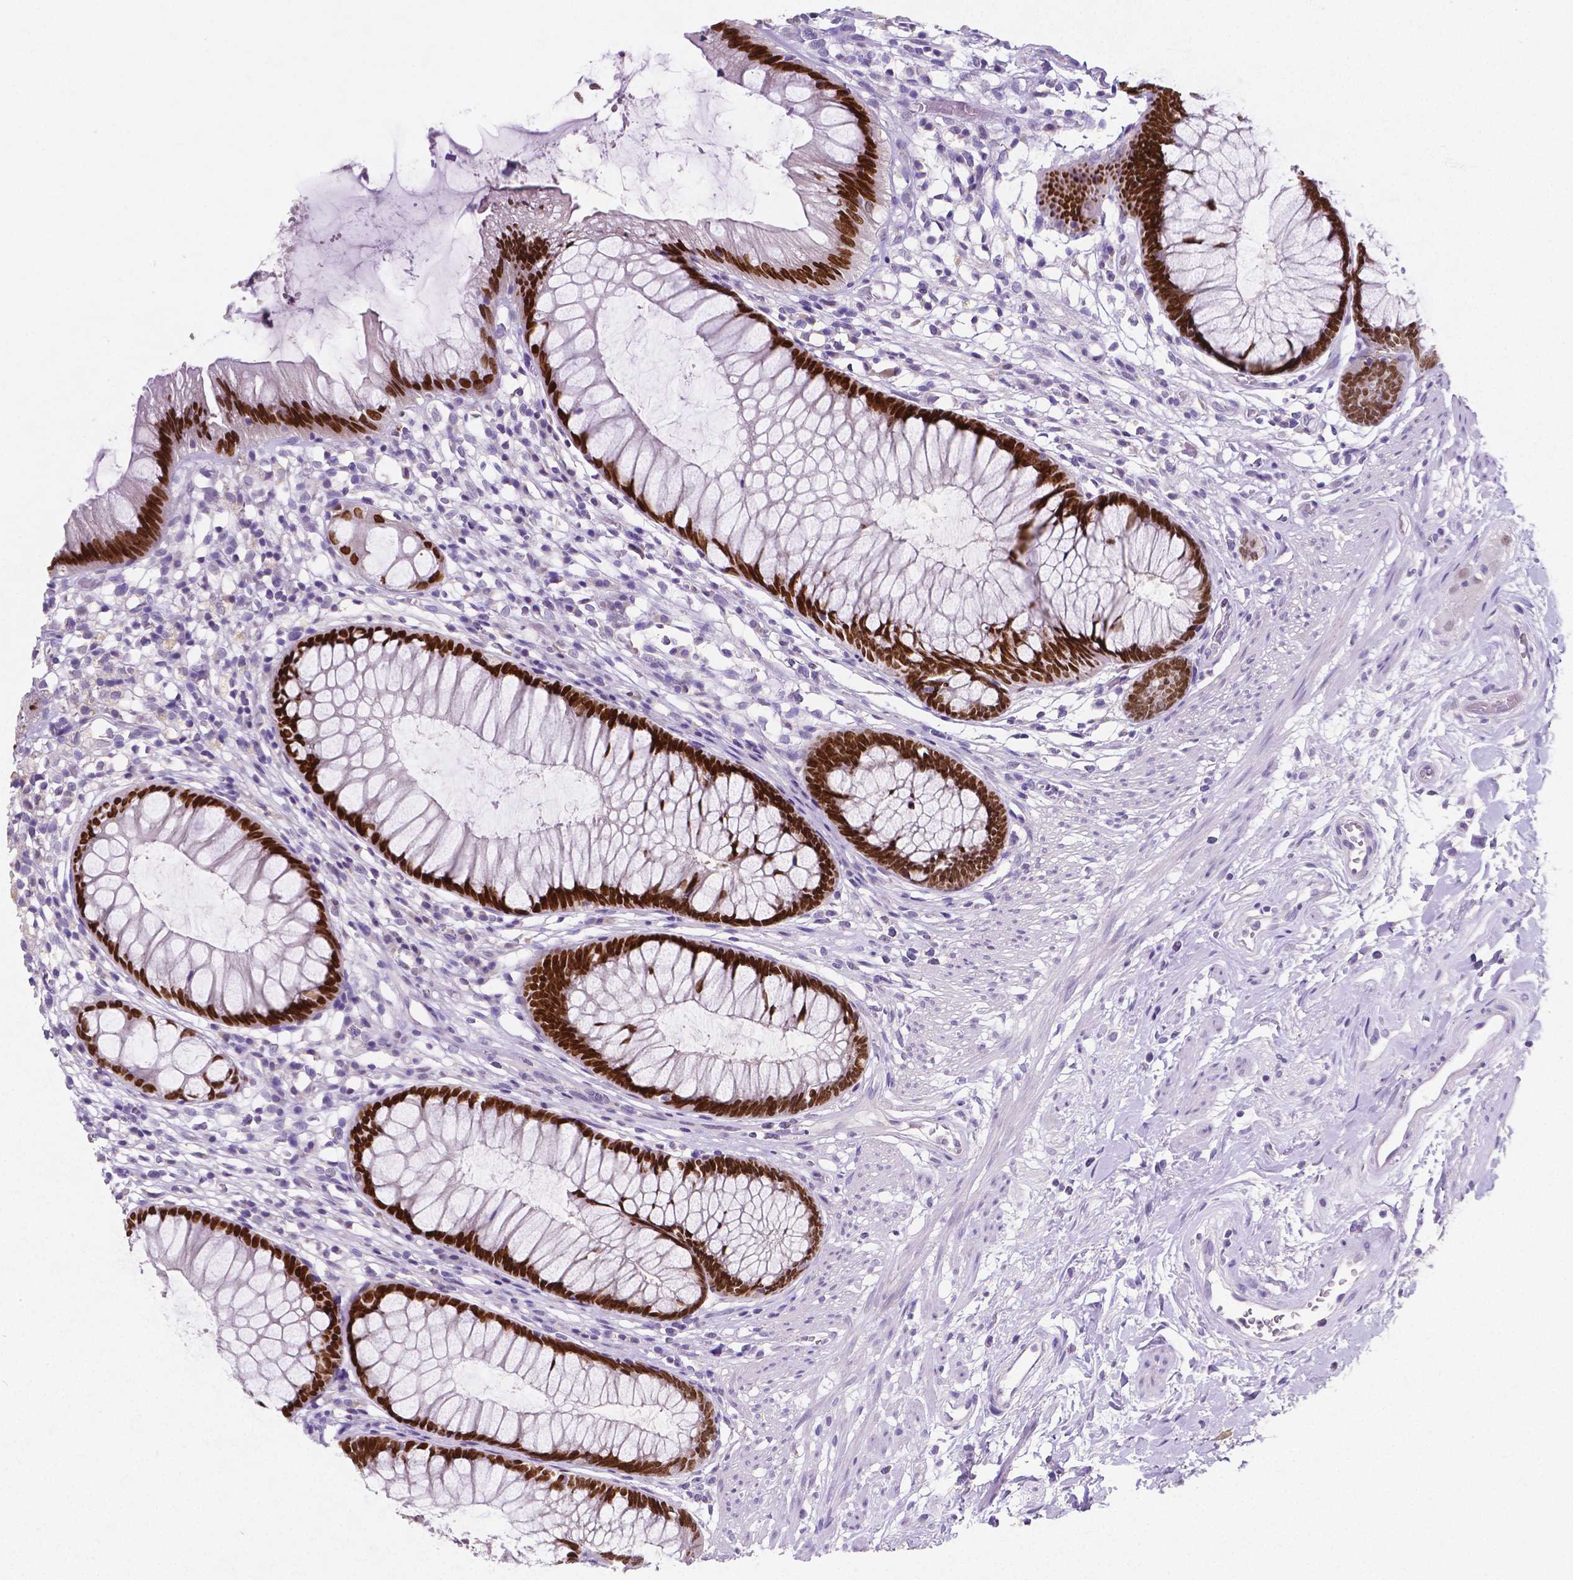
{"staining": {"intensity": "strong", "quantity": ">75%", "location": "nuclear"}, "tissue": "rectum", "cell_type": "Glandular cells", "image_type": "normal", "snomed": [{"axis": "morphology", "description": "Normal tissue, NOS"}, {"axis": "topography", "description": "Smooth muscle"}, {"axis": "topography", "description": "Rectum"}], "caption": "Protein expression analysis of unremarkable human rectum reveals strong nuclear positivity in about >75% of glandular cells.", "gene": "SATB2", "patient": {"sex": "male", "age": 53}}